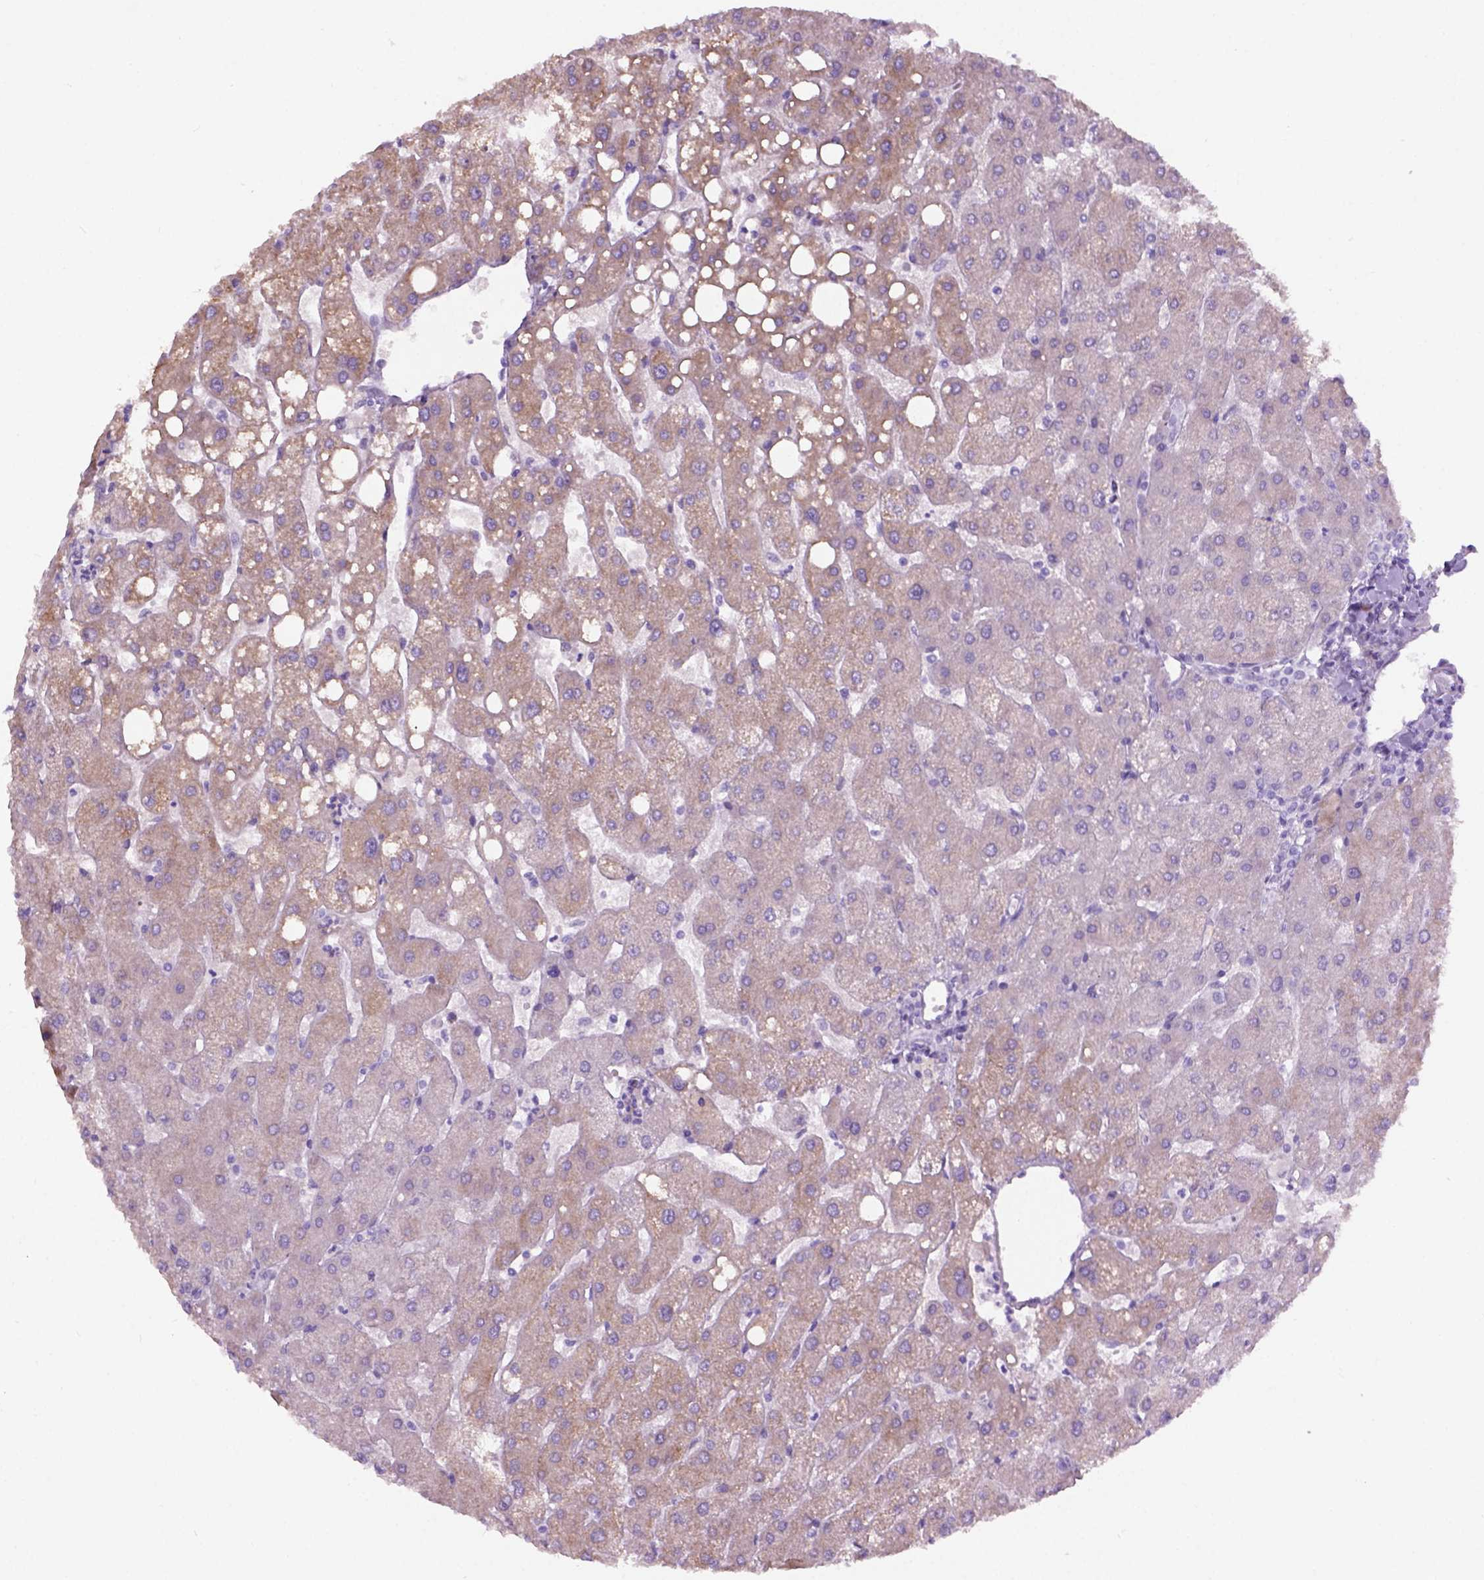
{"staining": {"intensity": "negative", "quantity": "none", "location": "none"}, "tissue": "liver", "cell_type": "Cholangiocytes", "image_type": "normal", "snomed": [{"axis": "morphology", "description": "Normal tissue, NOS"}, {"axis": "topography", "description": "Liver"}], "caption": "Immunohistochemistry of unremarkable human liver exhibits no positivity in cholangiocytes.", "gene": "AXDND1", "patient": {"sex": "male", "age": 67}}